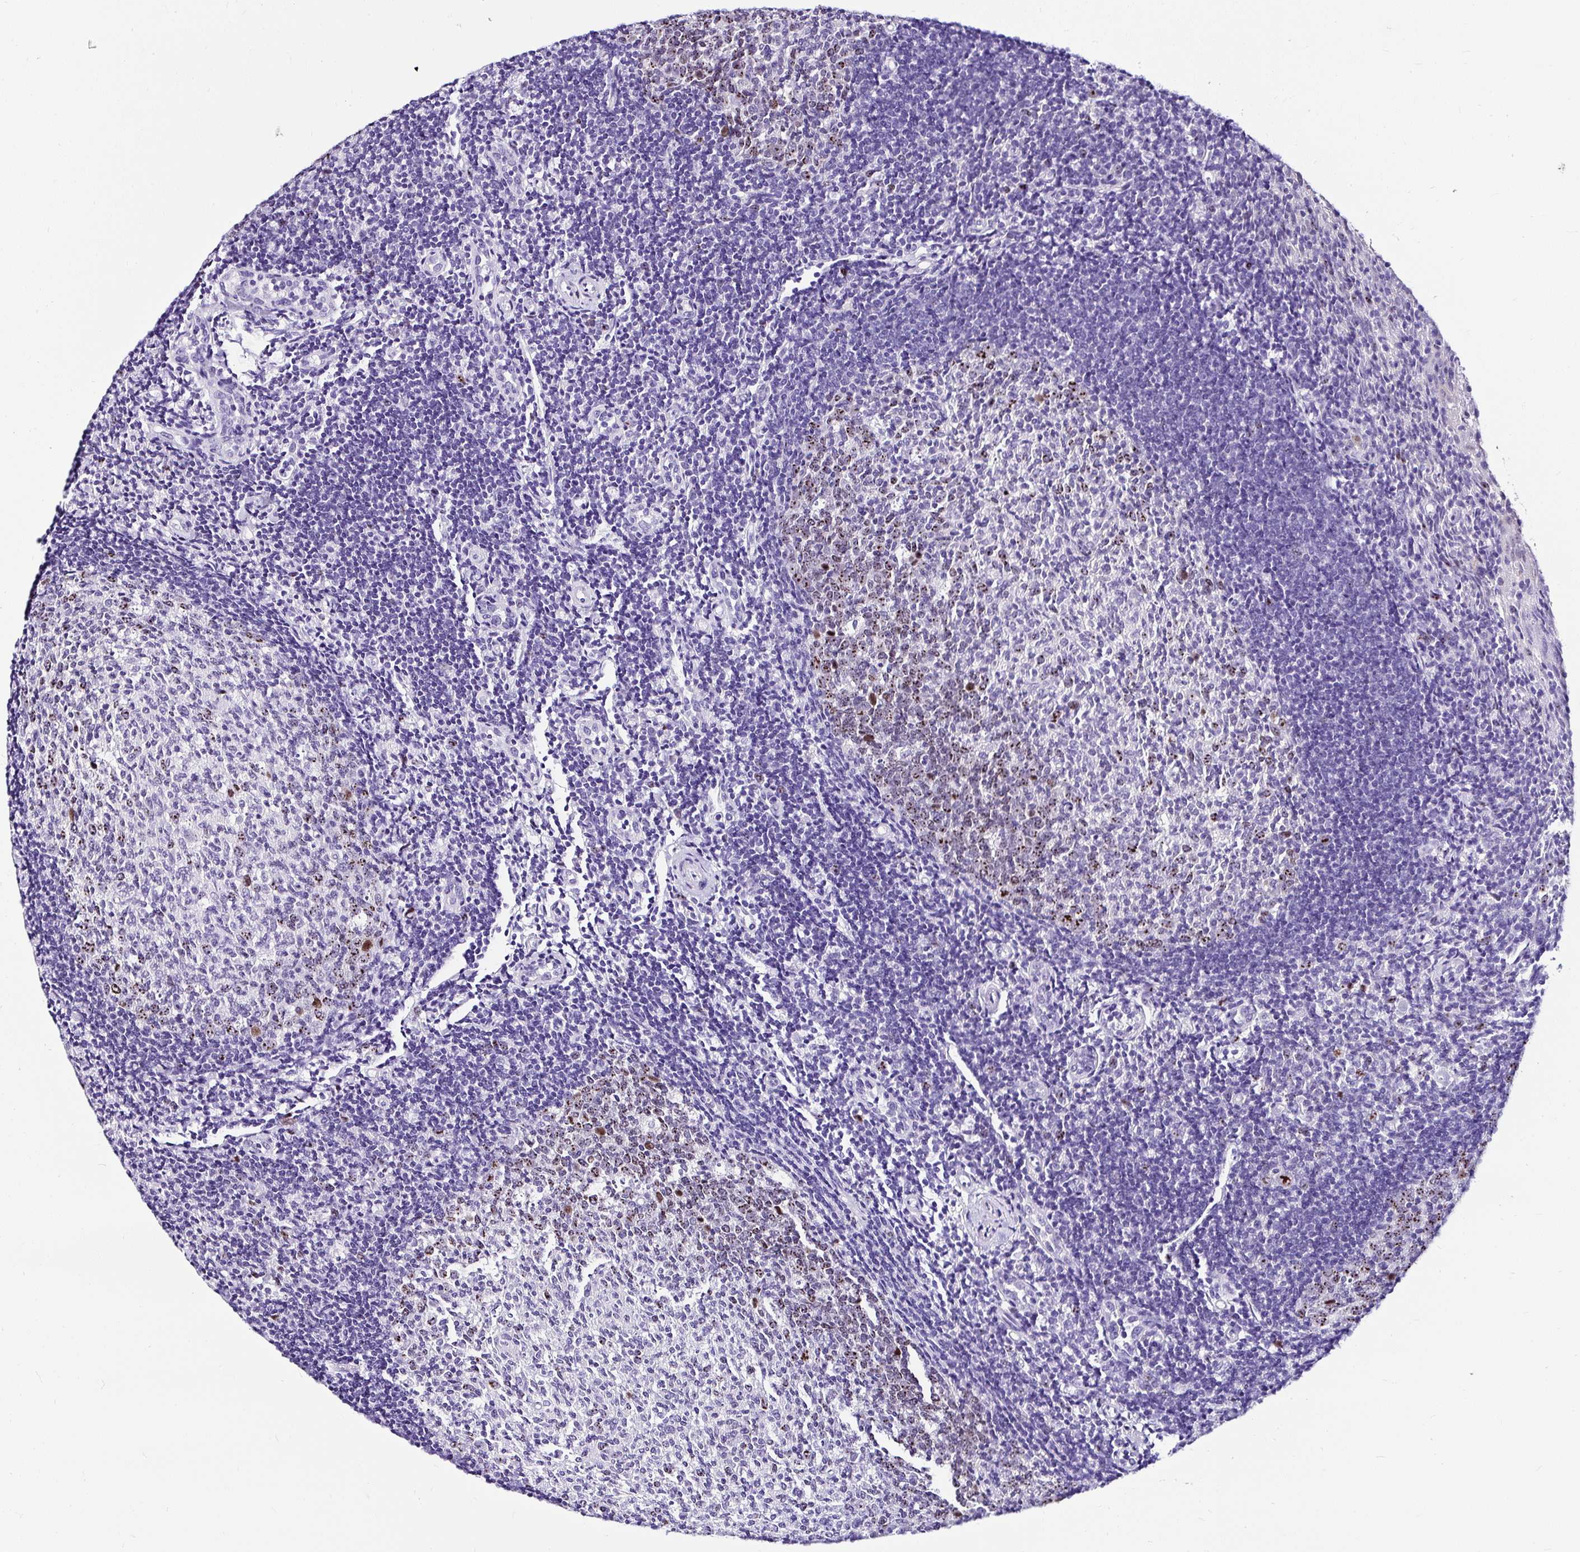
{"staining": {"intensity": "moderate", "quantity": "25%-75%", "location": "nuclear"}, "tissue": "tonsil", "cell_type": "Germinal center cells", "image_type": "normal", "snomed": [{"axis": "morphology", "description": "Normal tissue, NOS"}, {"axis": "topography", "description": "Tonsil"}], "caption": "The photomicrograph shows a brown stain indicating the presence of a protein in the nuclear of germinal center cells in tonsil.", "gene": "PIN4", "patient": {"sex": "female", "age": 10}}